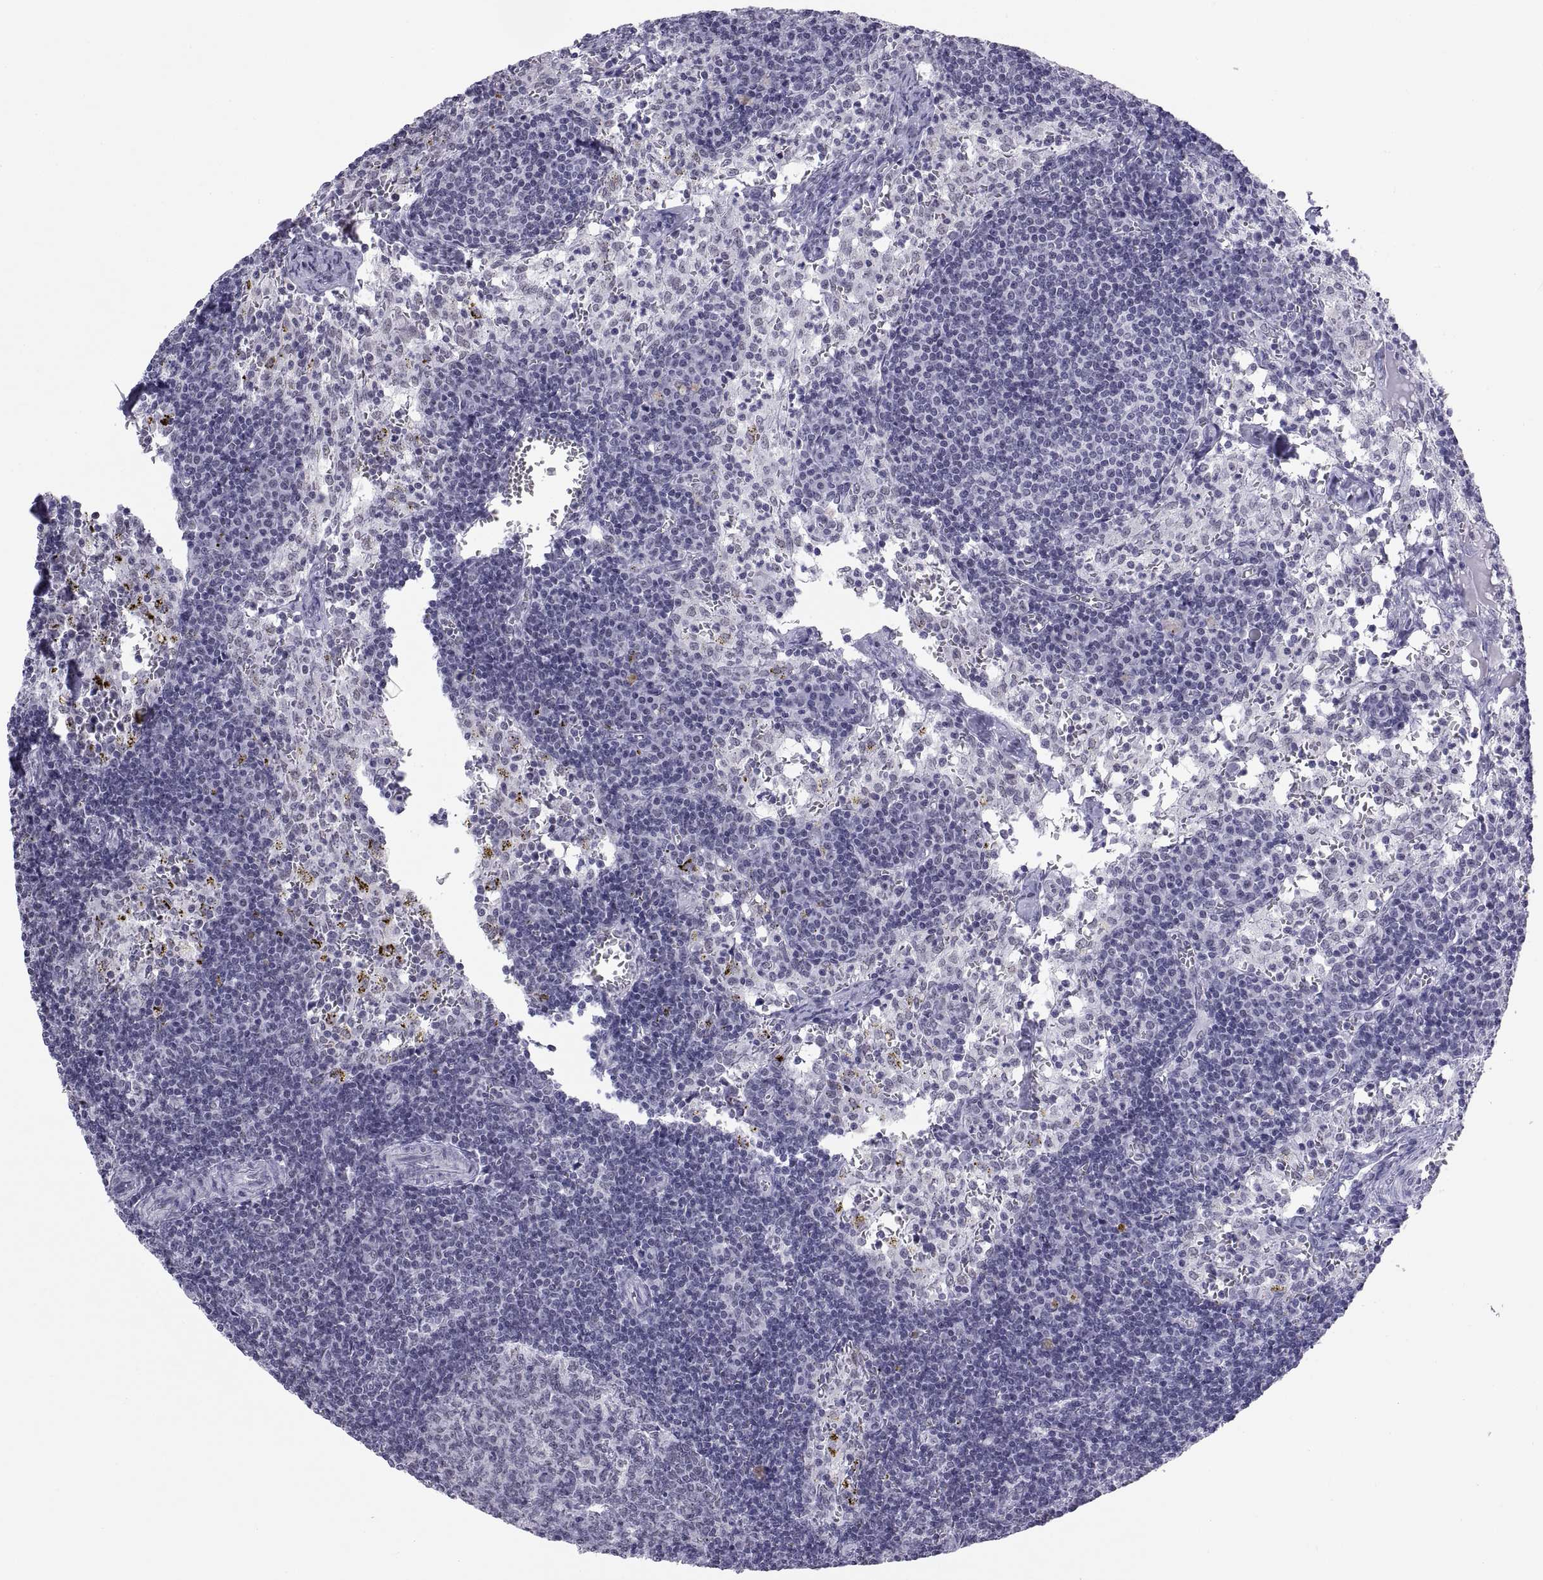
{"staining": {"intensity": "negative", "quantity": "none", "location": "none"}, "tissue": "lymph node", "cell_type": "Germinal center cells", "image_type": "normal", "snomed": [{"axis": "morphology", "description": "Normal tissue, NOS"}, {"axis": "topography", "description": "Lymph node"}], "caption": "Immunohistochemistry of normal human lymph node exhibits no expression in germinal center cells.", "gene": "NEUROD6", "patient": {"sex": "female", "age": 52}}